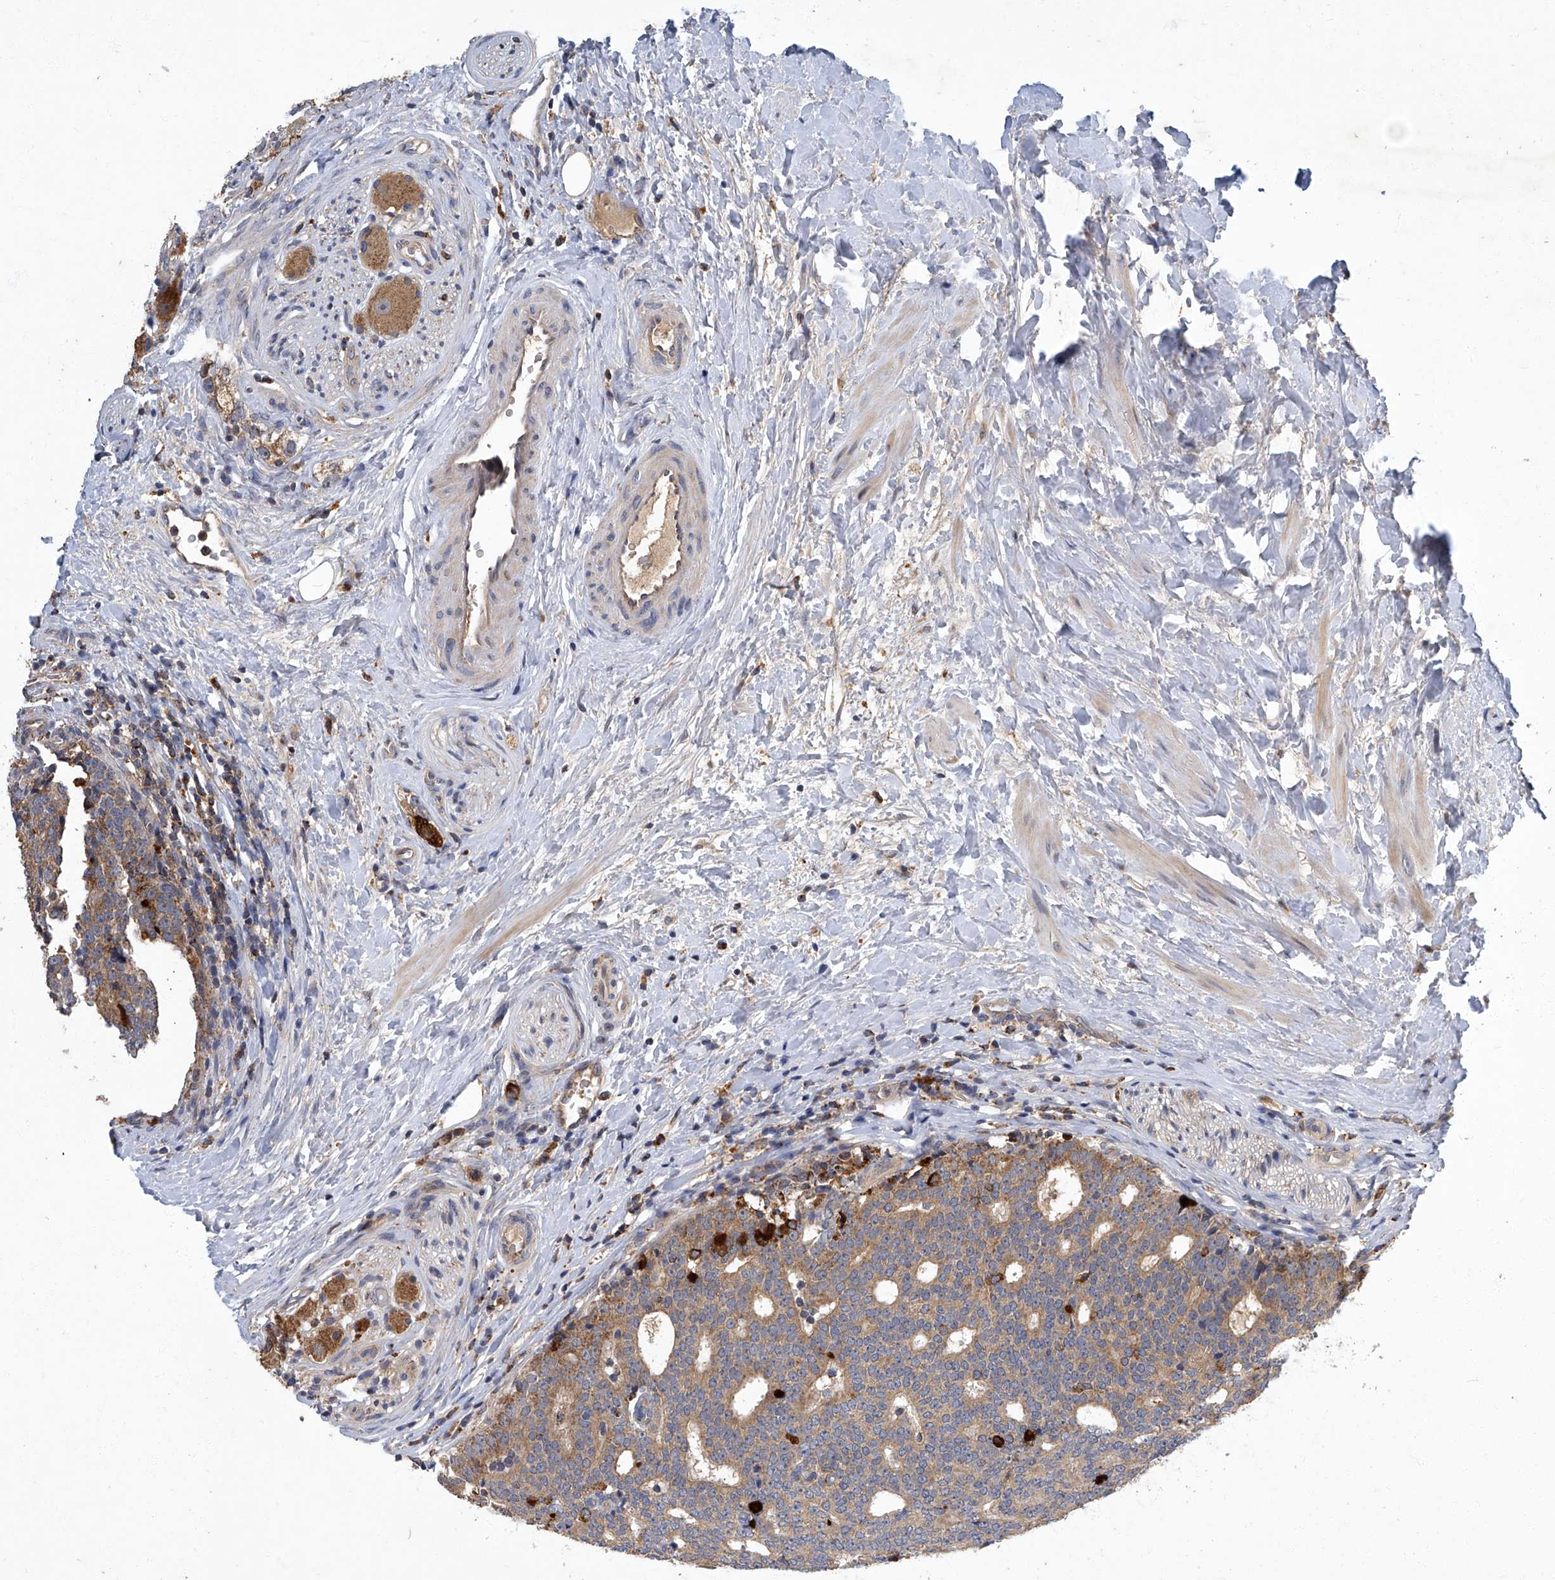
{"staining": {"intensity": "moderate", "quantity": ">75%", "location": "cytoplasmic/membranous"}, "tissue": "prostate cancer", "cell_type": "Tumor cells", "image_type": "cancer", "snomed": [{"axis": "morphology", "description": "Adenocarcinoma, High grade"}, {"axis": "topography", "description": "Prostate"}], "caption": "IHC staining of prostate cancer, which exhibits medium levels of moderate cytoplasmic/membranous positivity in approximately >75% of tumor cells indicating moderate cytoplasmic/membranous protein expression. The staining was performed using DAB (brown) for protein detection and nuclei were counterstained in hematoxylin (blue).", "gene": "TNFRSF13B", "patient": {"sex": "male", "age": 56}}